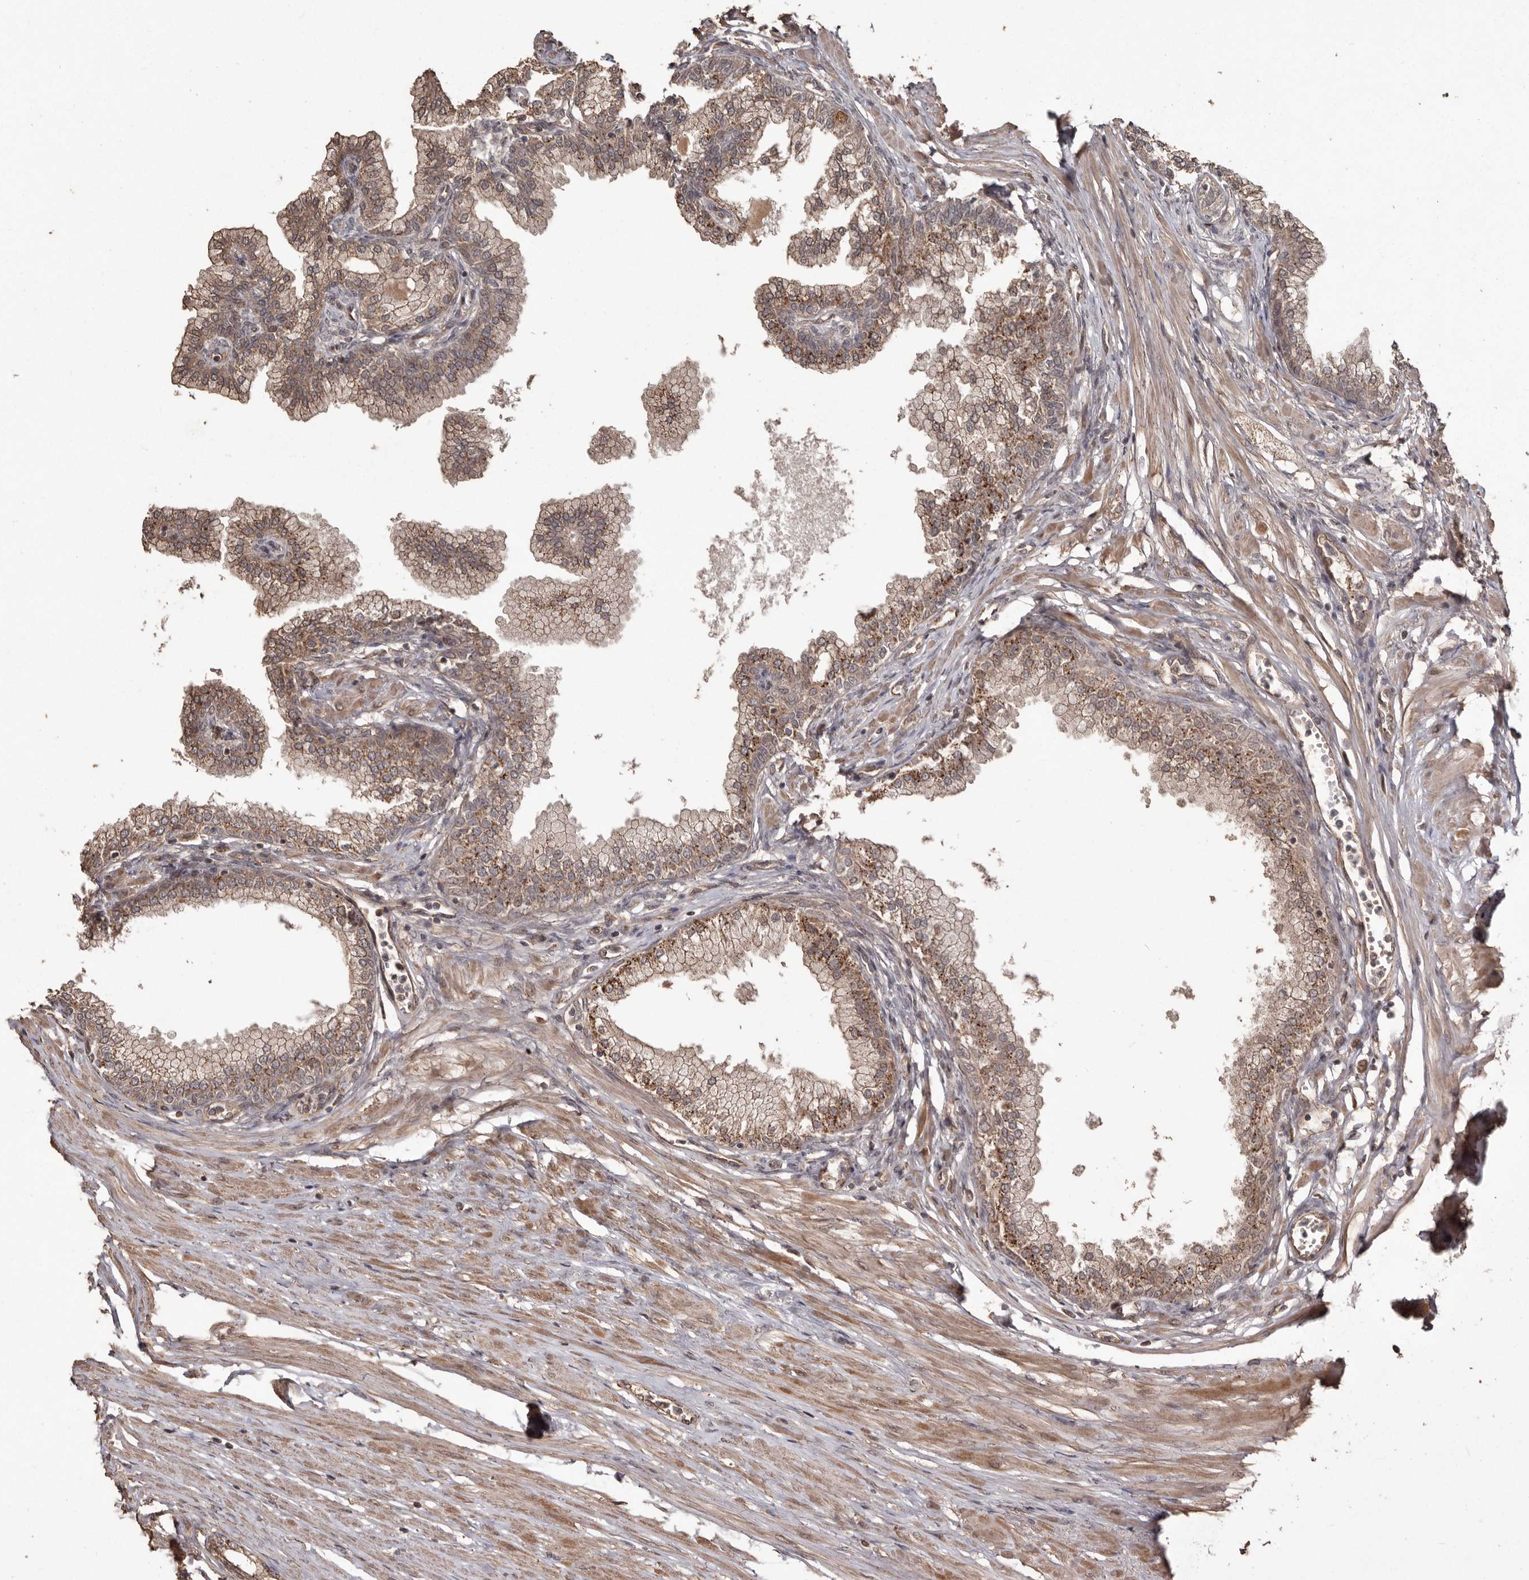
{"staining": {"intensity": "moderate", "quantity": ">75%", "location": "cytoplasmic/membranous"}, "tissue": "prostate", "cell_type": "Glandular cells", "image_type": "normal", "snomed": [{"axis": "morphology", "description": "Normal tissue, NOS"}, {"axis": "morphology", "description": "Urothelial carcinoma, Low grade"}, {"axis": "topography", "description": "Urinary bladder"}, {"axis": "topography", "description": "Prostate"}], "caption": "About >75% of glandular cells in unremarkable prostate exhibit moderate cytoplasmic/membranous protein positivity as visualized by brown immunohistochemical staining.", "gene": "NUP43", "patient": {"sex": "male", "age": 60}}